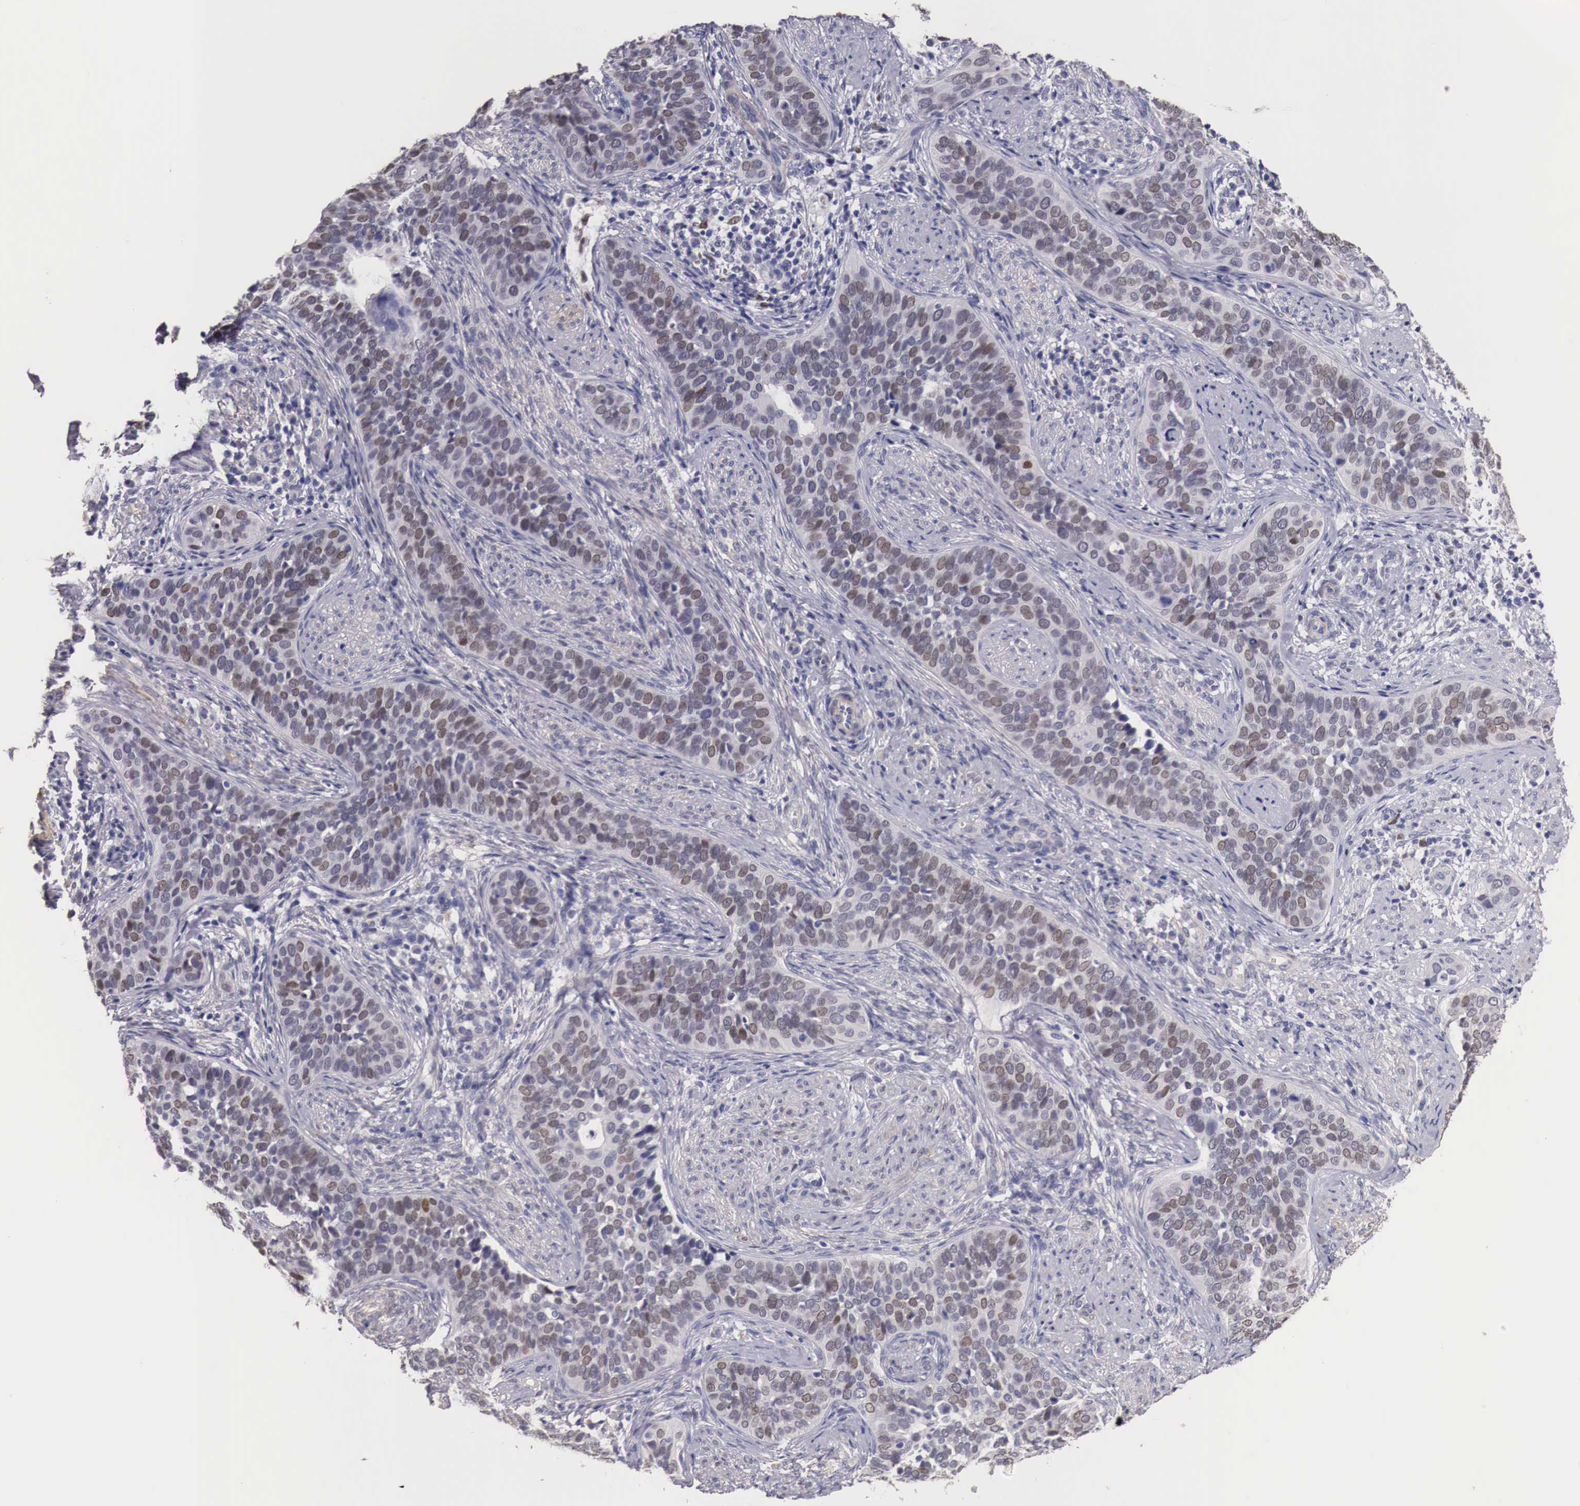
{"staining": {"intensity": "weak", "quantity": "25%-75%", "location": "nuclear"}, "tissue": "cervical cancer", "cell_type": "Tumor cells", "image_type": "cancer", "snomed": [{"axis": "morphology", "description": "Squamous cell carcinoma, NOS"}, {"axis": "topography", "description": "Cervix"}], "caption": "IHC micrograph of neoplastic tissue: cervical cancer (squamous cell carcinoma) stained using immunohistochemistry (IHC) displays low levels of weak protein expression localized specifically in the nuclear of tumor cells, appearing as a nuclear brown color.", "gene": "ENOX2", "patient": {"sex": "female", "age": 31}}